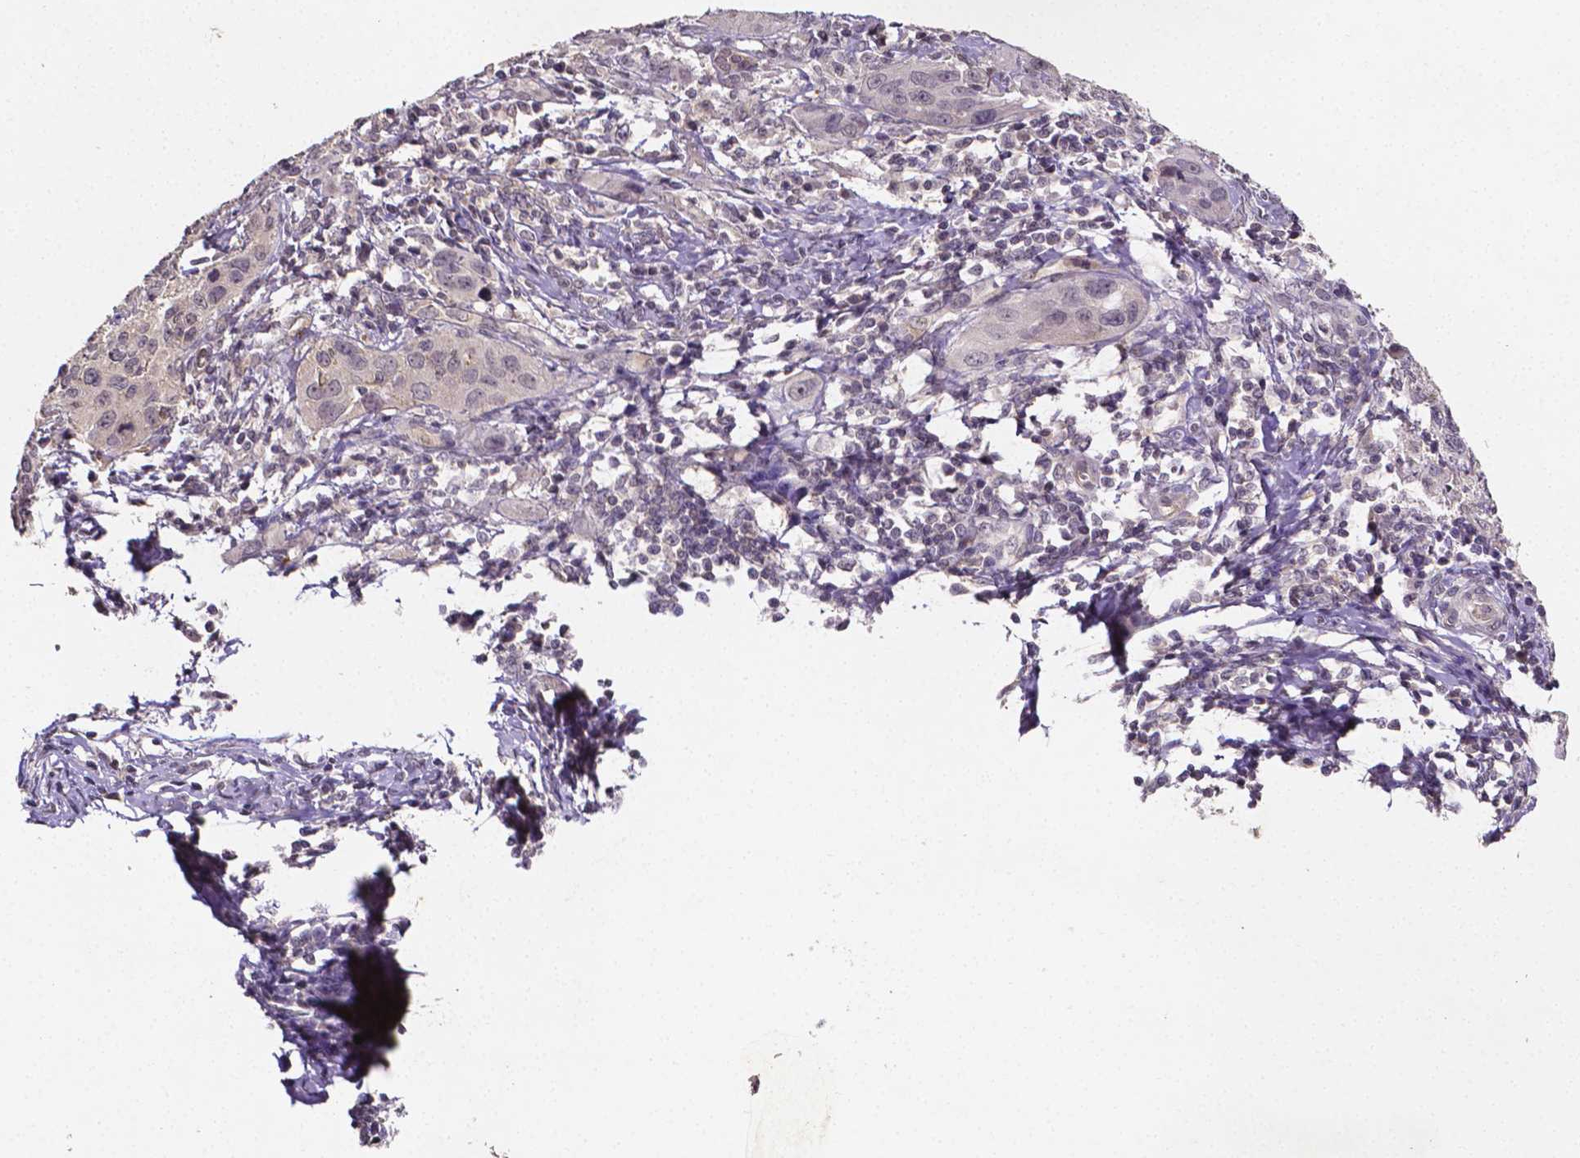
{"staining": {"intensity": "negative", "quantity": "none", "location": "none"}, "tissue": "cervical cancer", "cell_type": "Tumor cells", "image_type": "cancer", "snomed": [{"axis": "morphology", "description": "Normal tissue, NOS"}, {"axis": "morphology", "description": "Squamous cell carcinoma, NOS"}, {"axis": "topography", "description": "Cervix"}], "caption": "Cervical cancer was stained to show a protein in brown. There is no significant staining in tumor cells. (Immunohistochemistry (ihc), brightfield microscopy, high magnification).", "gene": "NRGN", "patient": {"sex": "female", "age": 51}}